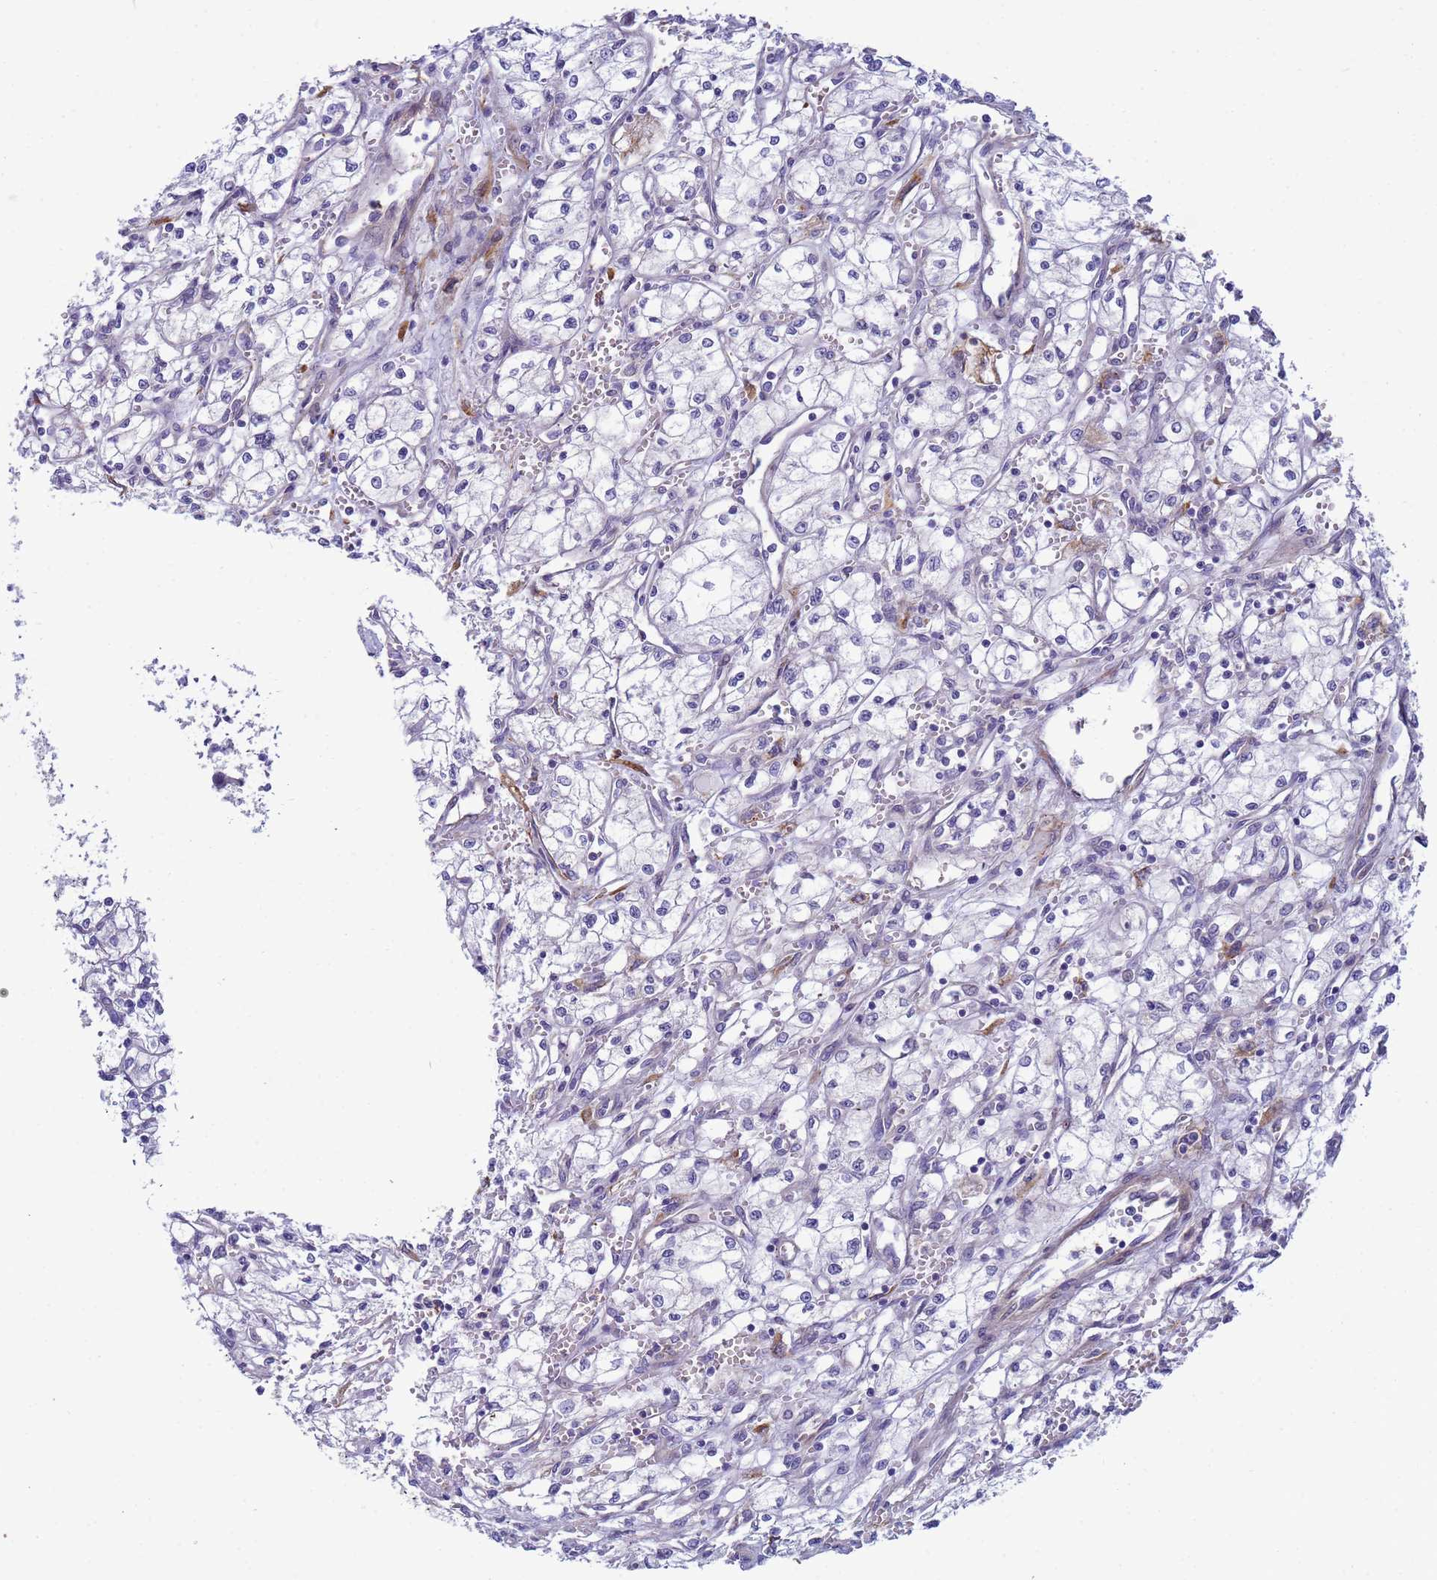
{"staining": {"intensity": "negative", "quantity": "none", "location": "none"}, "tissue": "renal cancer", "cell_type": "Tumor cells", "image_type": "cancer", "snomed": [{"axis": "morphology", "description": "Adenocarcinoma, NOS"}, {"axis": "topography", "description": "Kidney"}], "caption": "This image is of renal adenocarcinoma stained with immunohistochemistry (IHC) to label a protein in brown with the nuclei are counter-stained blue. There is no staining in tumor cells.", "gene": "TRPC6", "patient": {"sex": "male", "age": 59}}